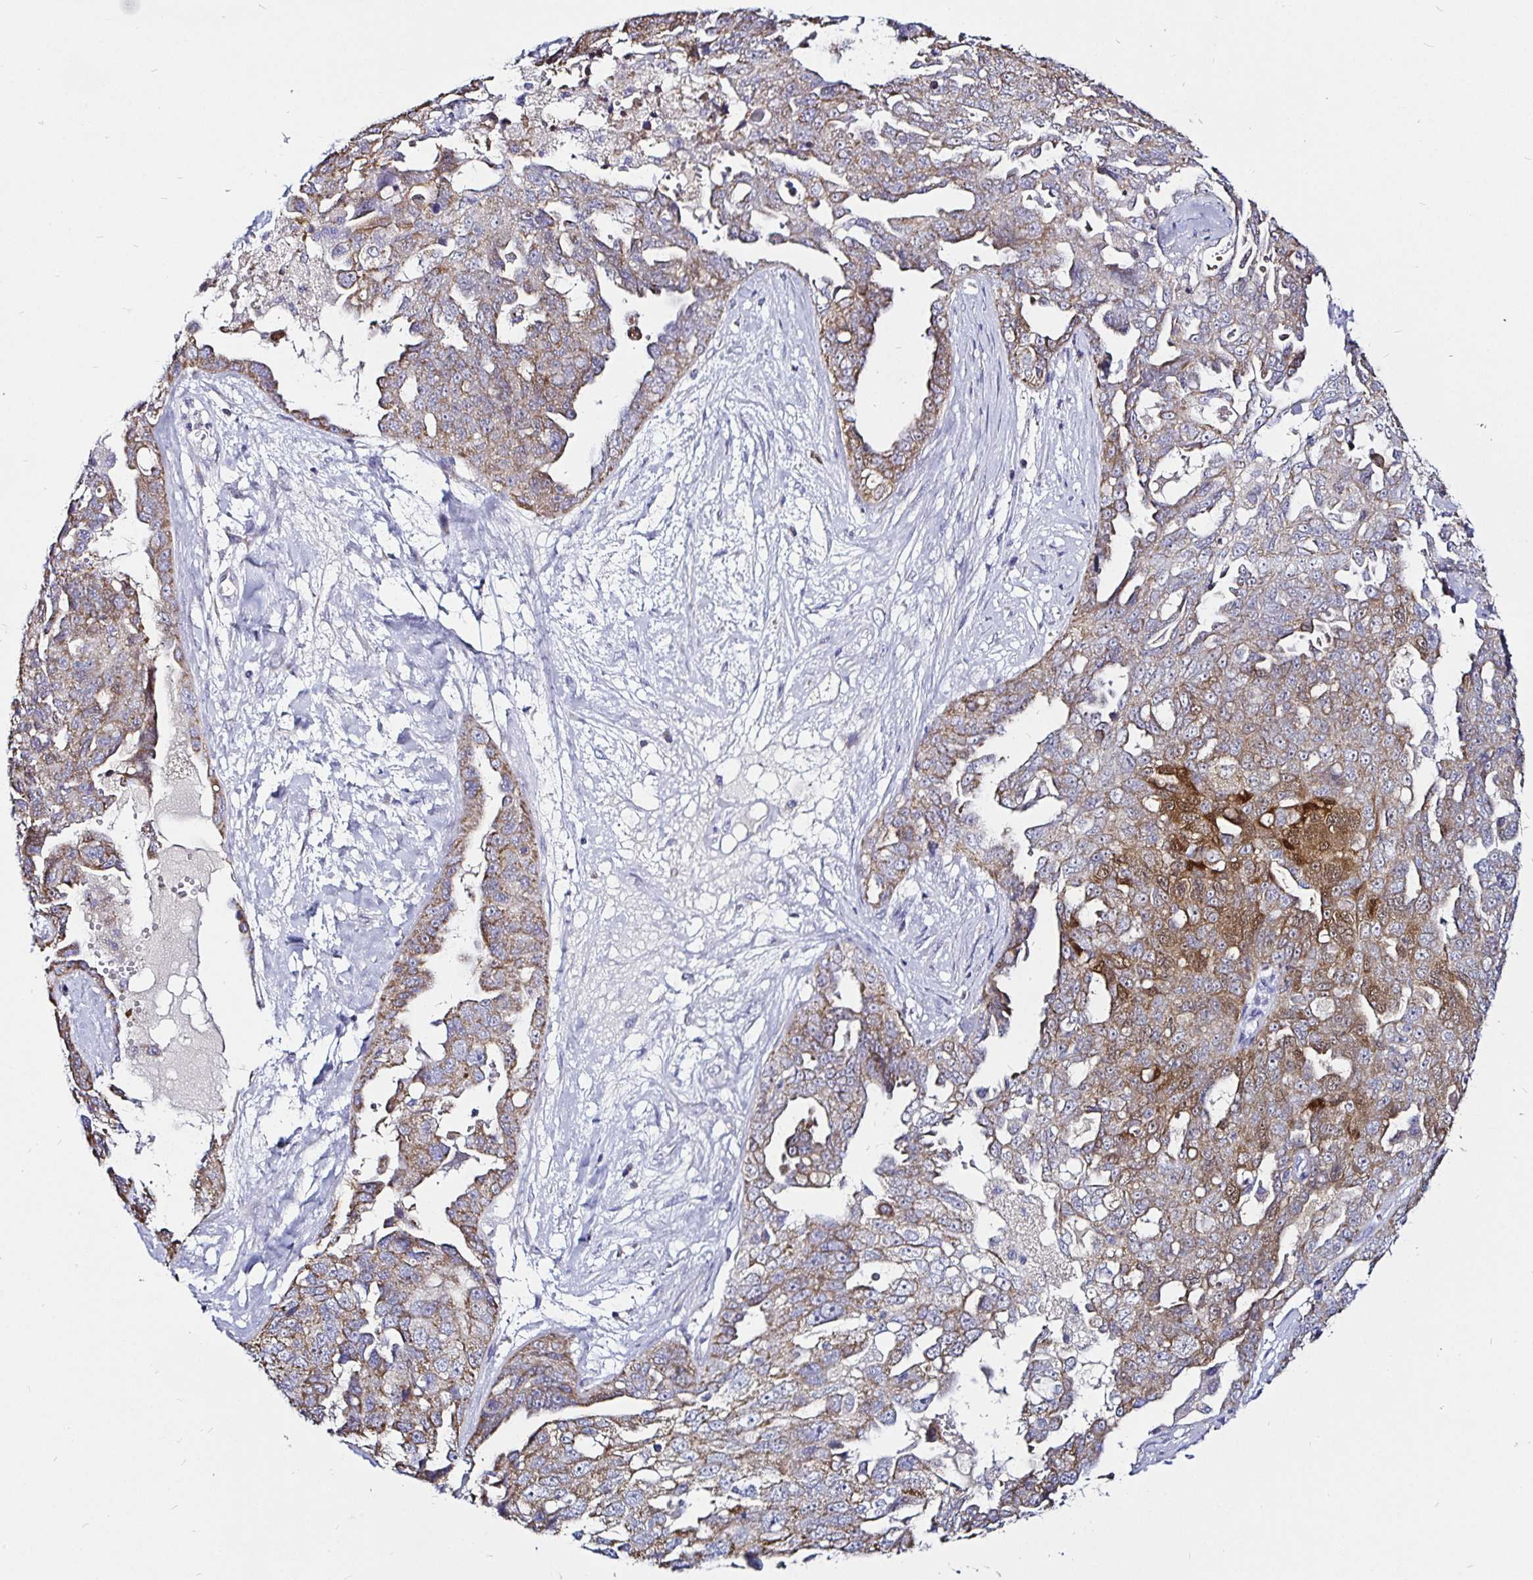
{"staining": {"intensity": "moderate", "quantity": "25%-75%", "location": "cytoplasmic/membranous"}, "tissue": "ovarian cancer", "cell_type": "Tumor cells", "image_type": "cancer", "snomed": [{"axis": "morphology", "description": "Carcinoma, endometroid"}, {"axis": "topography", "description": "Ovary"}], "caption": "Protein staining of ovarian cancer (endometroid carcinoma) tissue reveals moderate cytoplasmic/membranous staining in about 25%-75% of tumor cells.", "gene": "PGAM2", "patient": {"sex": "female", "age": 70}}